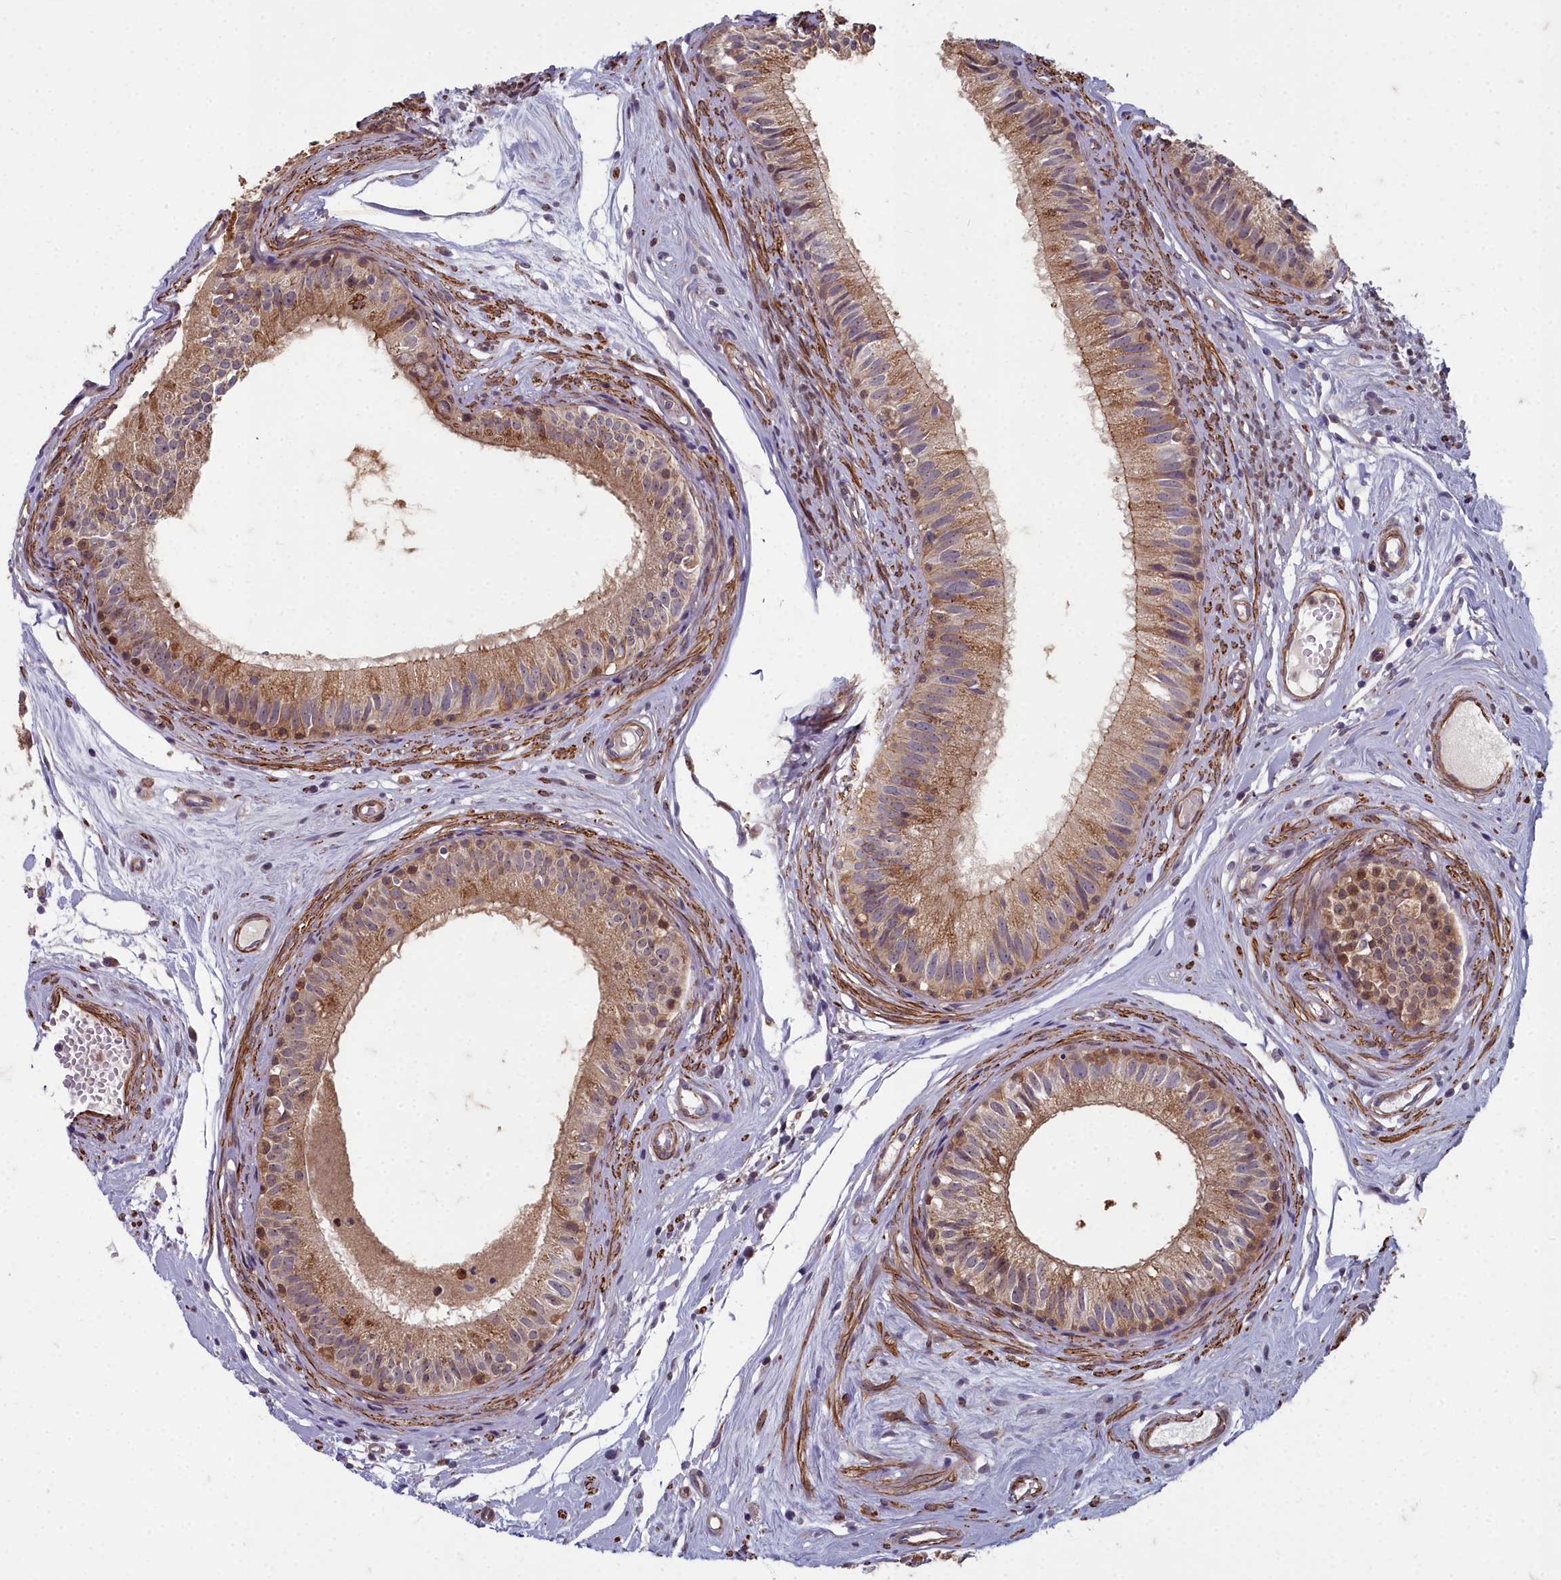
{"staining": {"intensity": "moderate", "quantity": ">75%", "location": "cytoplasmic/membranous"}, "tissue": "epididymis", "cell_type": "Glandular cells", "image_type": "normal", "snomed": [{"axis": "morphology", "description": "Normal tissue, NOS"}, {"axis": "topography", "description": "Epididymis"}], "caption": "Unremarkable epididymis demonstrates moderate cytoplasmic/membranous staining in about >75% of glandular cells, visualized by immunohistochemistry.", "gene": "ZNF626", "patient": {"sex": "male", "age": 74}}